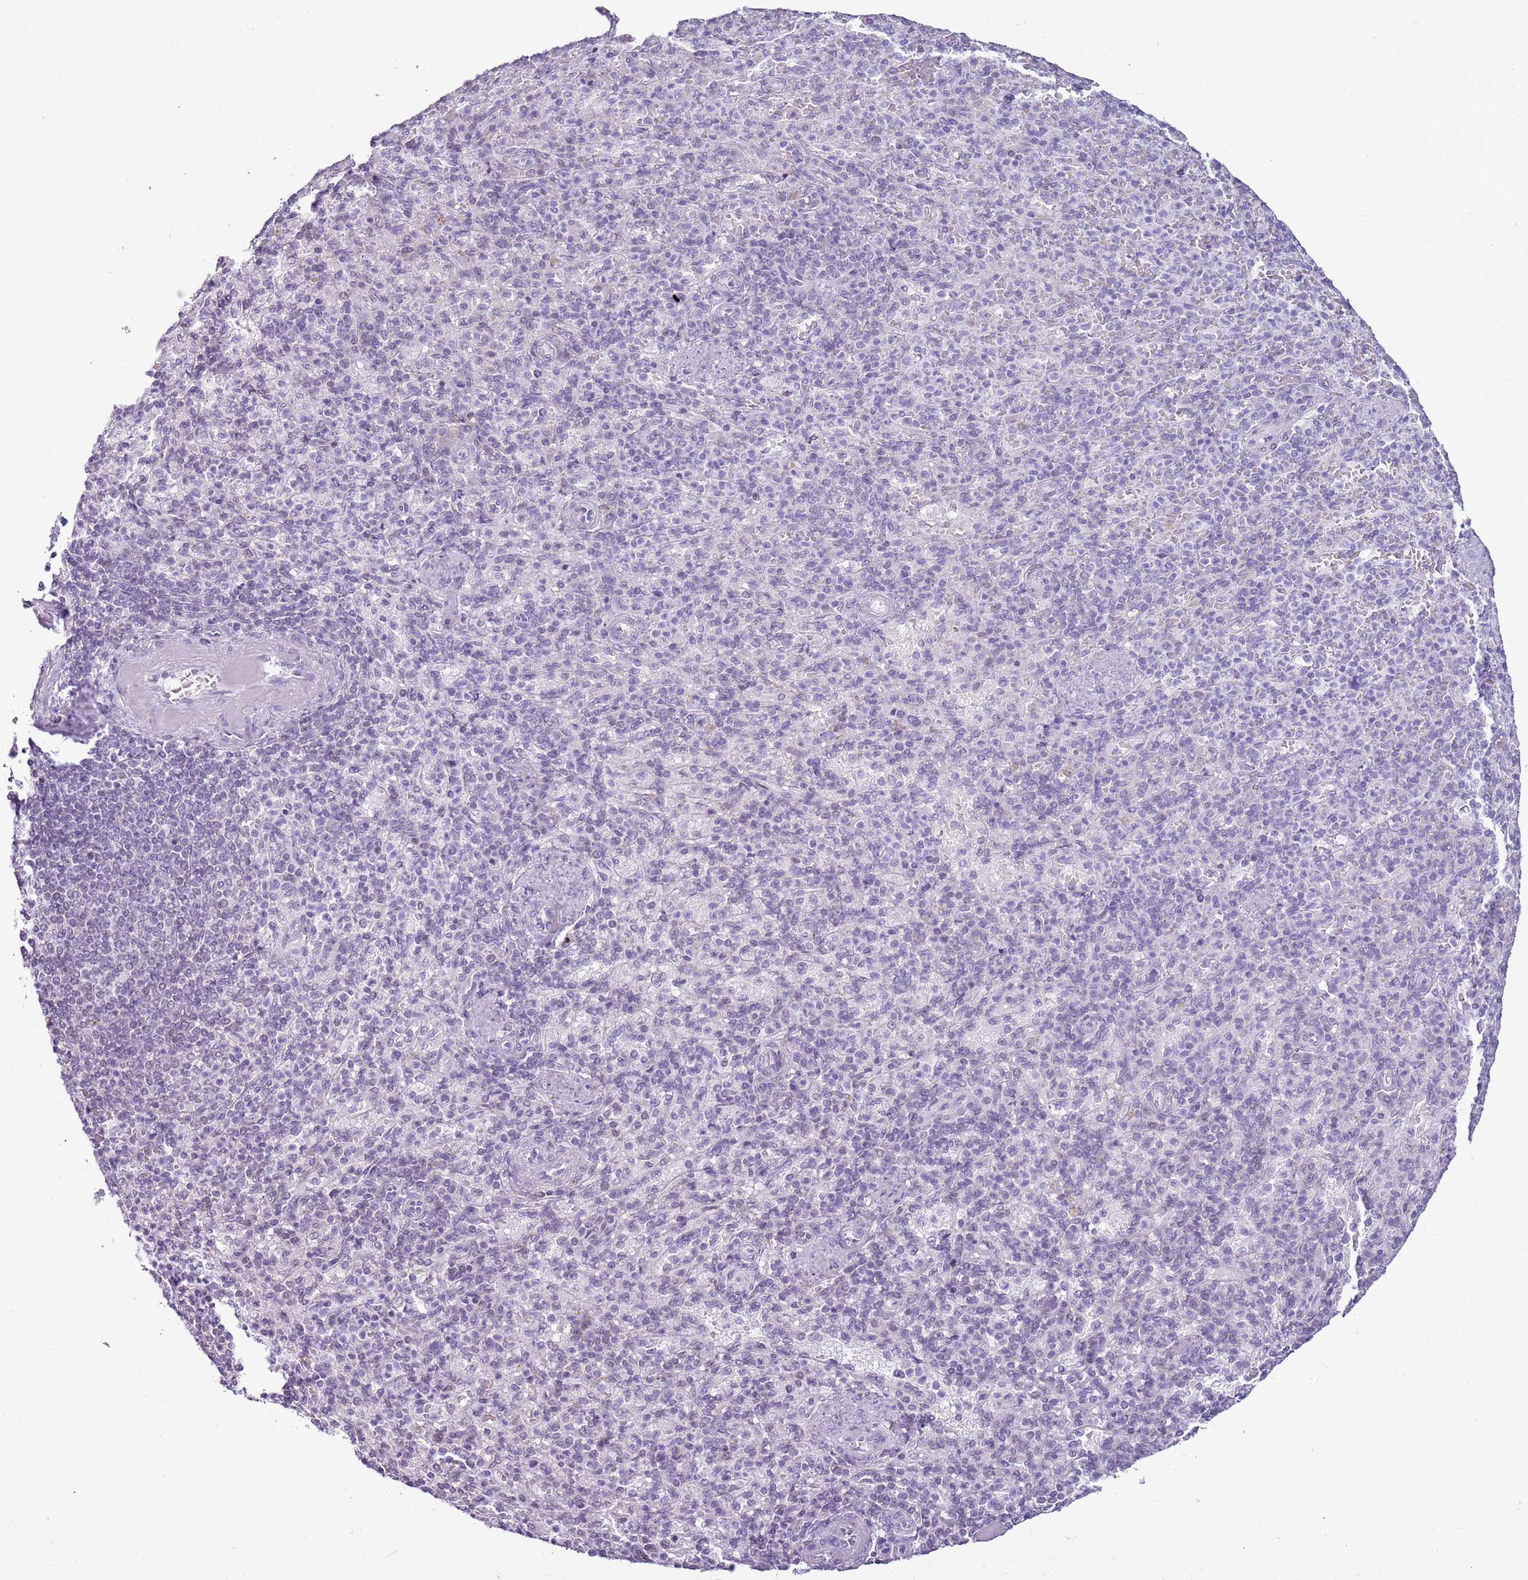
{"staining": {"intensity": "negative", "quantity": "none", "location": "none"}, "tissue": "spleen", "cell_type": "Cells in red pulp", "image_type": "normal", "snomed": [{"axis": "morphology", "description": "Normal tissue, NOS"}, {"axis": "topography", "description": "Spleen"}], "caption": "Immunohistochemistry histopathology image of benign spleen stained for a protein (brown), which exhibits no positivity in cells in red pulp.", "gene": "RPL3L", "patient": {"sex": "female", "age": 74}}